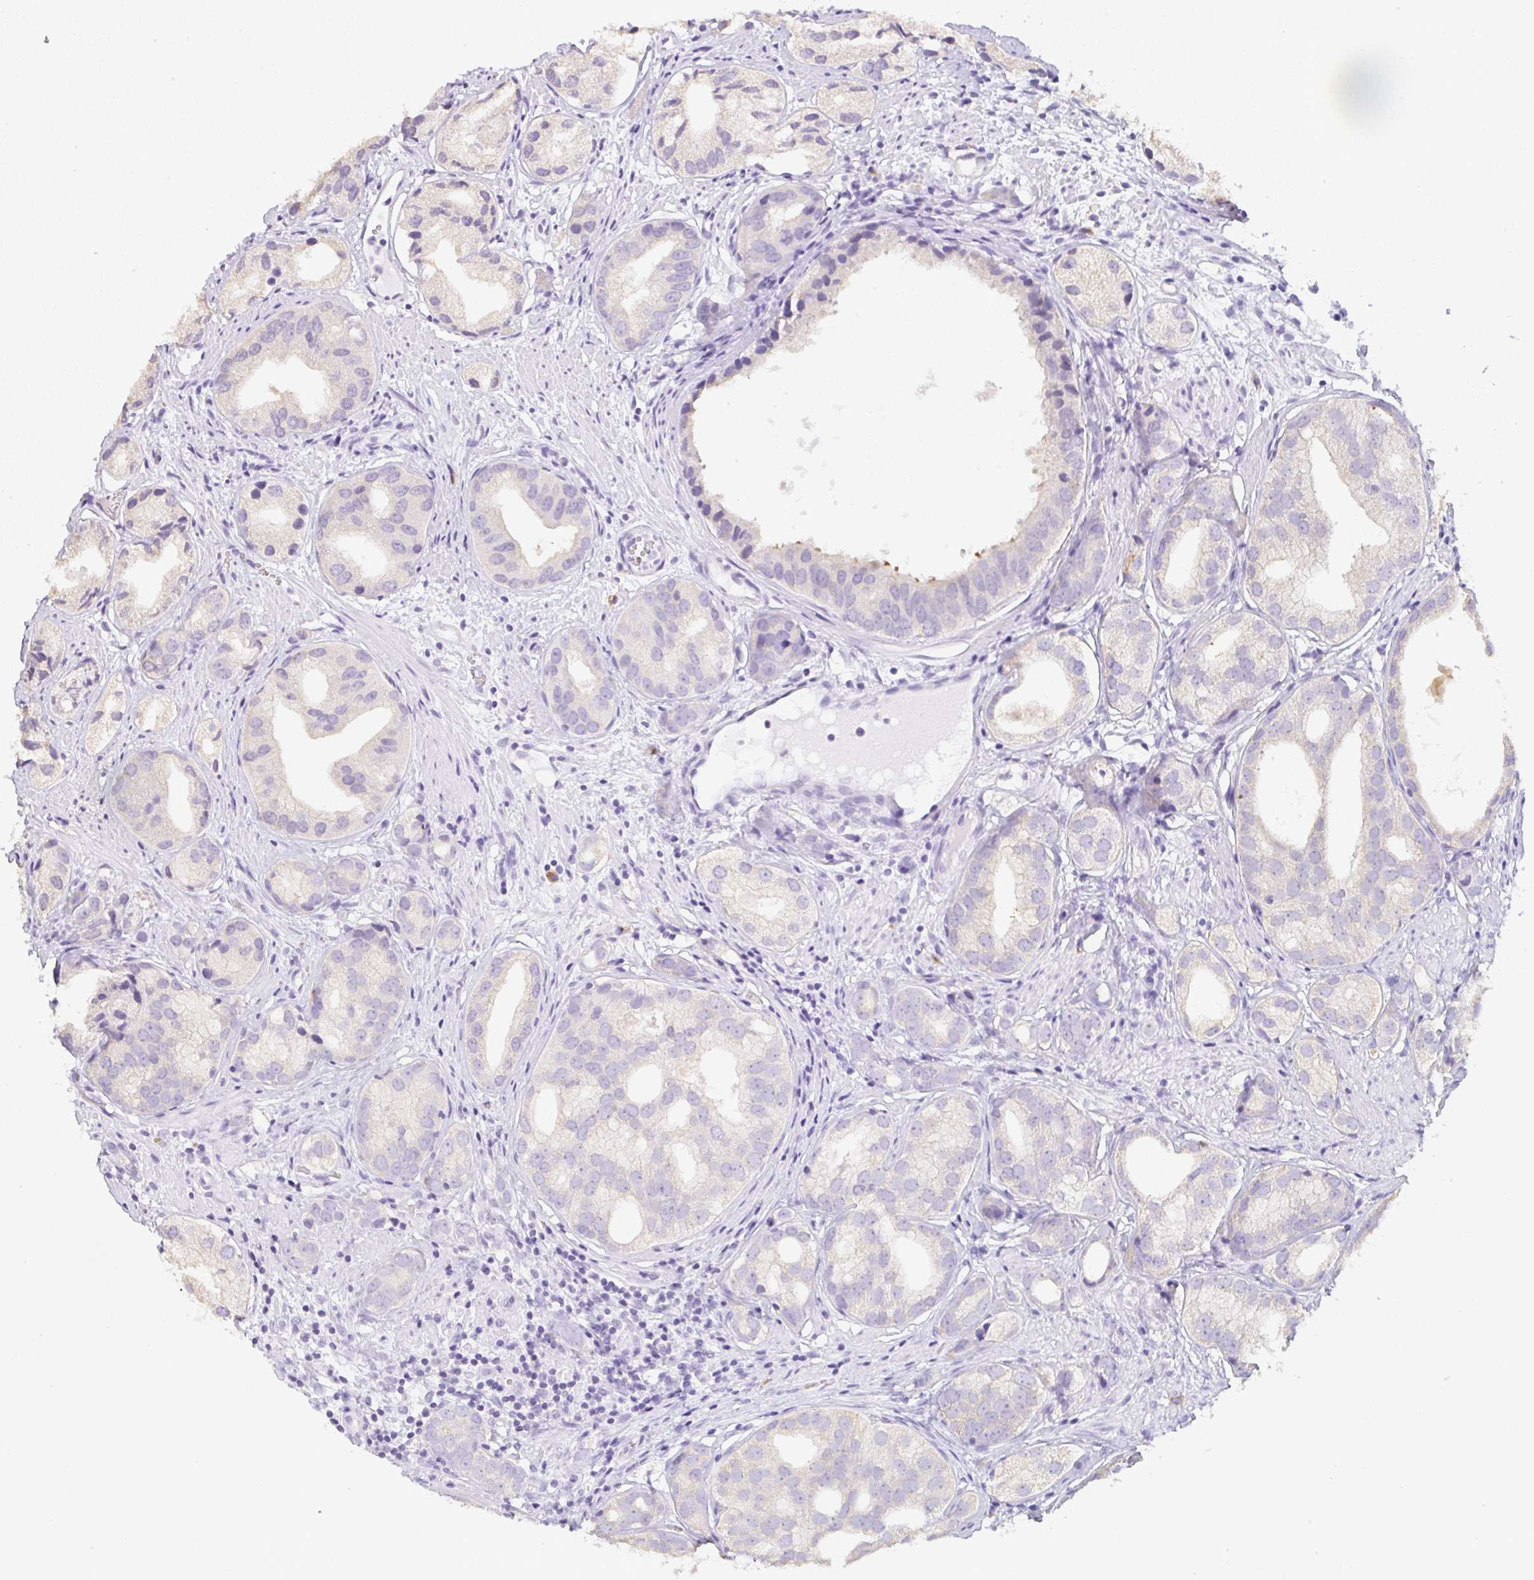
{"staining": {"intensity": "weak", "quantity": "<25%", "location": "cytoplasmic/membranous"}, "tissue": "prostate cancer", "cell_type": "Tumor cells", "image_type": "cancer", "snomed": [{"axis": "morphology", "description": "Adenocarcinoma, High grade"}, {"axis": "topography", "description": "Prostate"}], "caption": "The image reveals no staining of tumor cells in high-grade adenocarcinoma (prostate).", "gene": "LPAR4", "patient": {"sex": "male", "age": 82}}